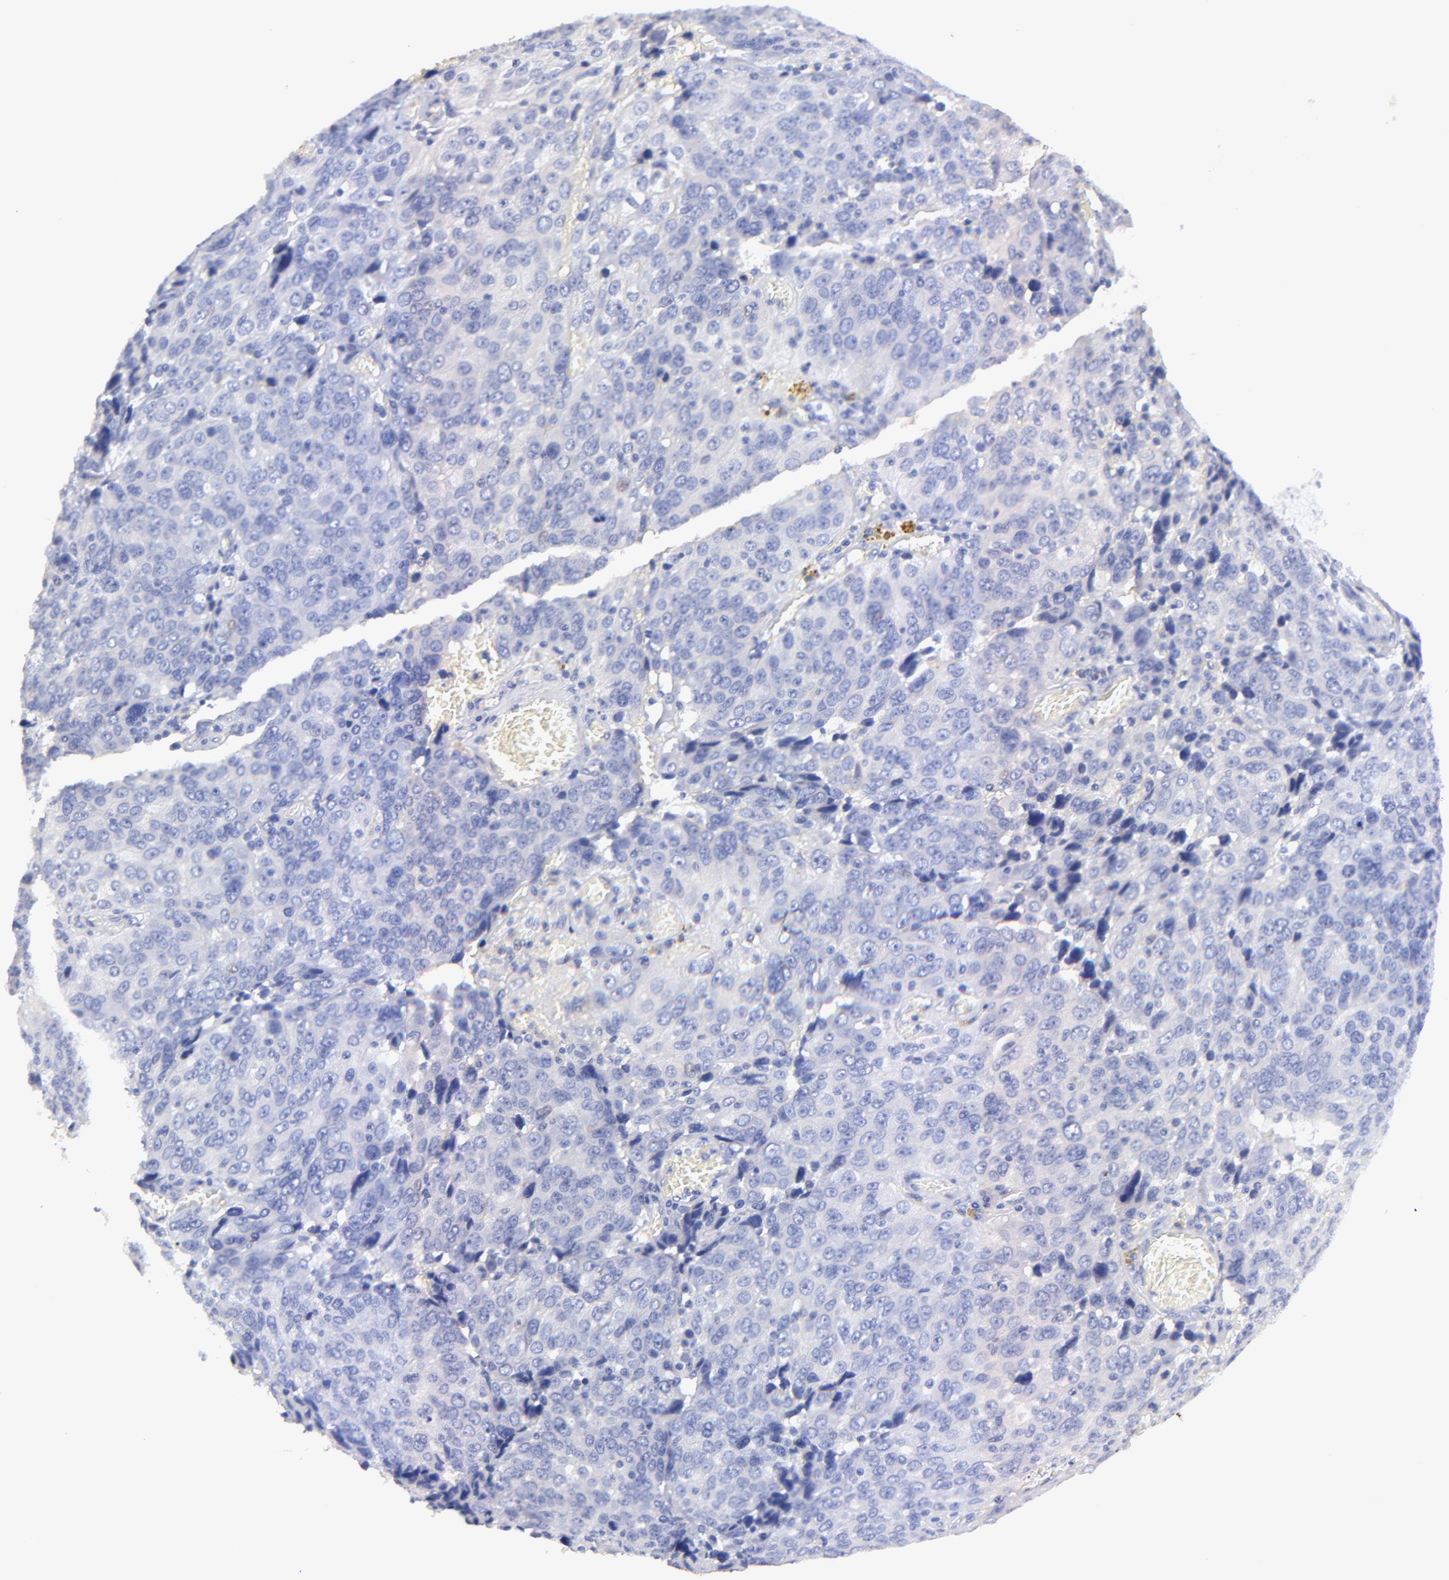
{"staining": {"intensity": "negative", "quantity": "none", "location": "none"}, "tissue": "ovarian cancer", "cell_type": "Tumor cells", "image_type": "cancer", "snomed": [{"axis": "morphology", "description": "Carcinoma, endometroid"}, {"axis": "topography", "description": "Ovary"}], "caption": "High power microscopy micrograph of an immunohistochemistry photomicrograph of ovarian cancer, revealing no significant staining in tumor cells.", "gene": "HORMAD2", "patient": {"sex": "female", "age": 75}}